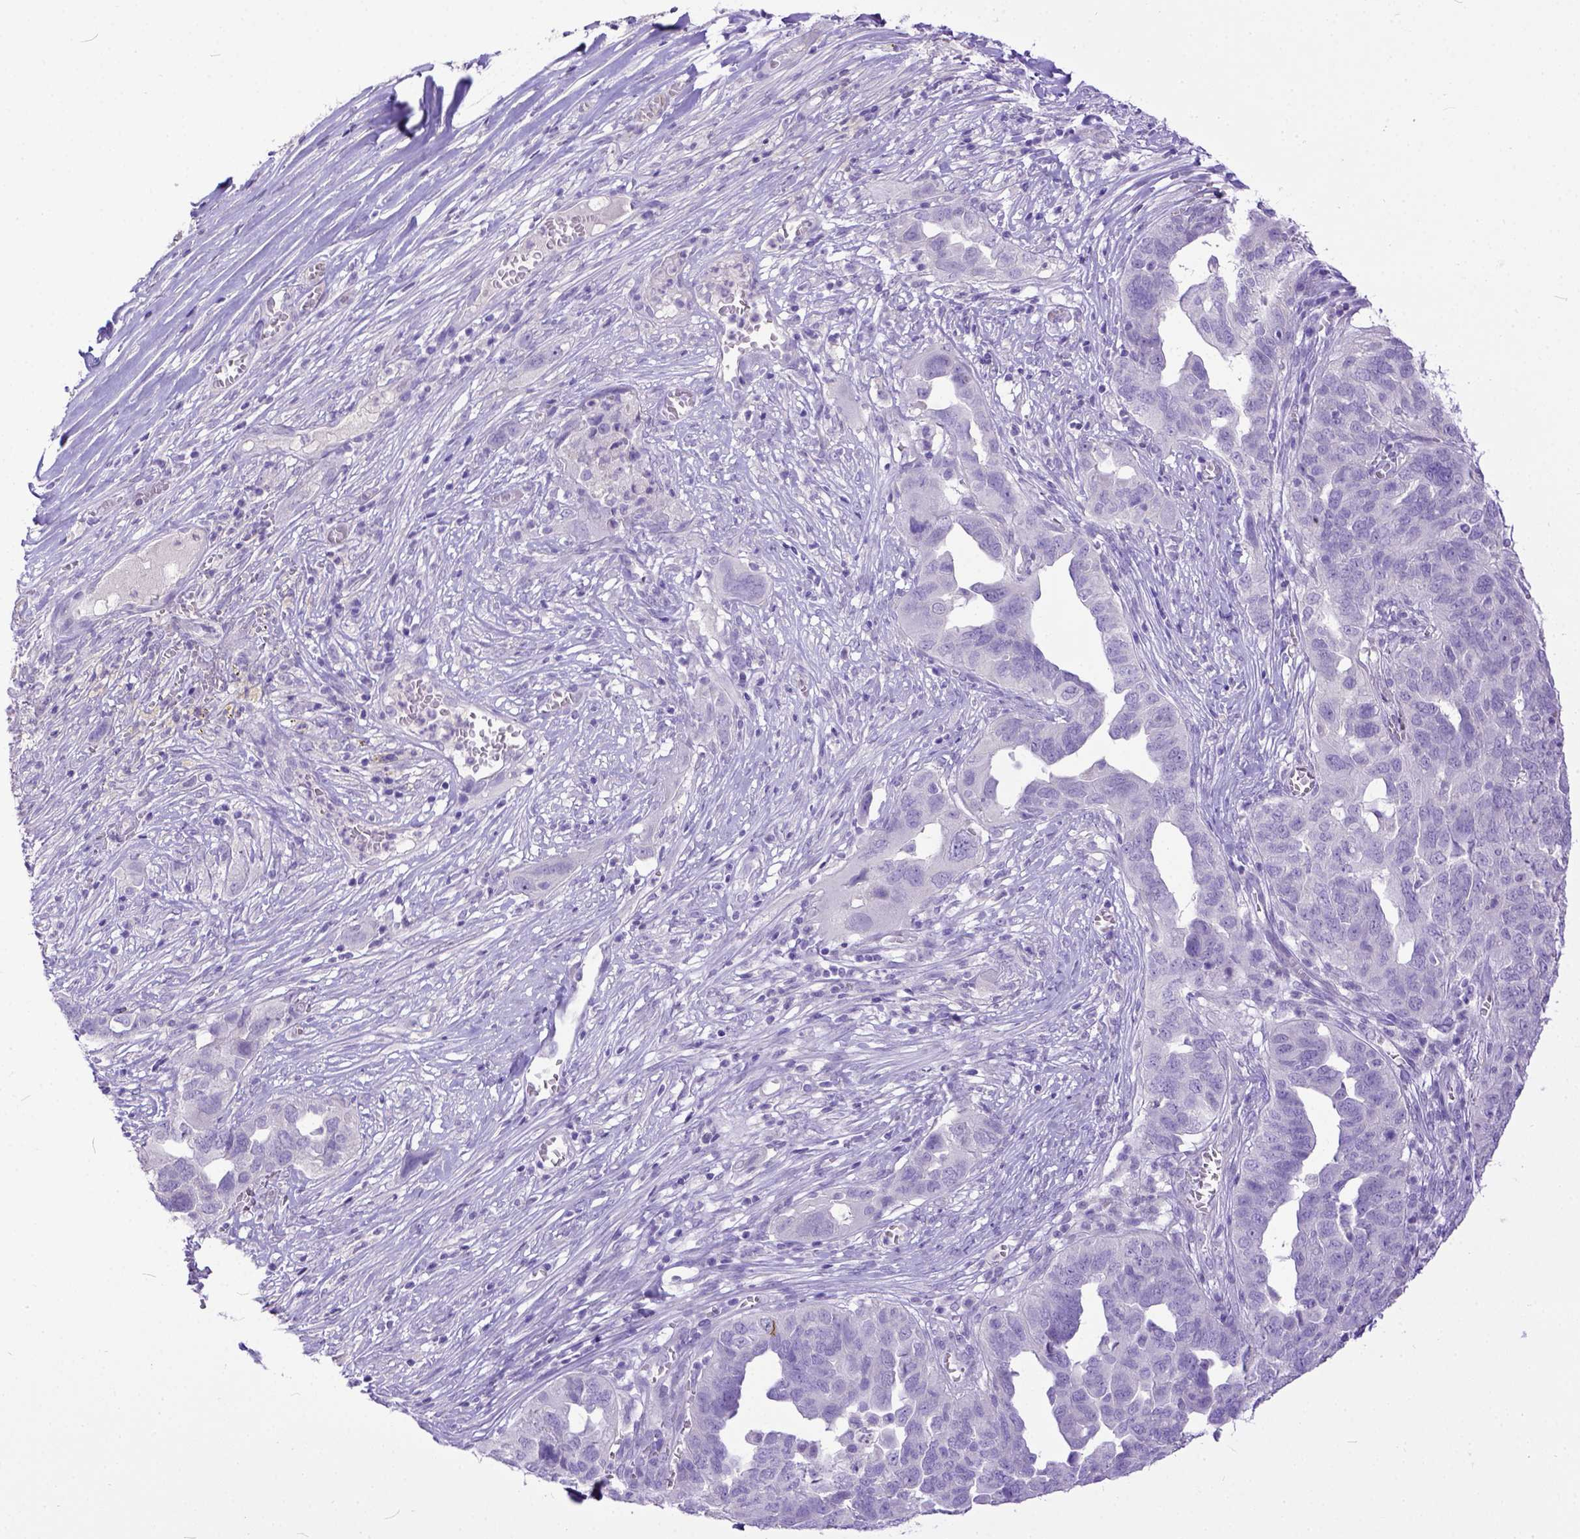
{"staining": {"intensity": "negative", "quantity": "none", "location": "none"}, "tissue": "ovarian cancer", "cell_type": "Tumor cells", "image_type": "cancer", "snomed": [{"axis": "morphology", "description": "Carcinoma, endometroid"}, {"axis": "topography", "description": "Soft tissue"}, {"axis": "topography", "description": "Ovary"}], "caption": "Immunohistochemical staining of human ovarian cancer exhibits no significant positivity in tumor cells.", "gene": "KIT", "patient": {"sex": "female", "age": 52}}